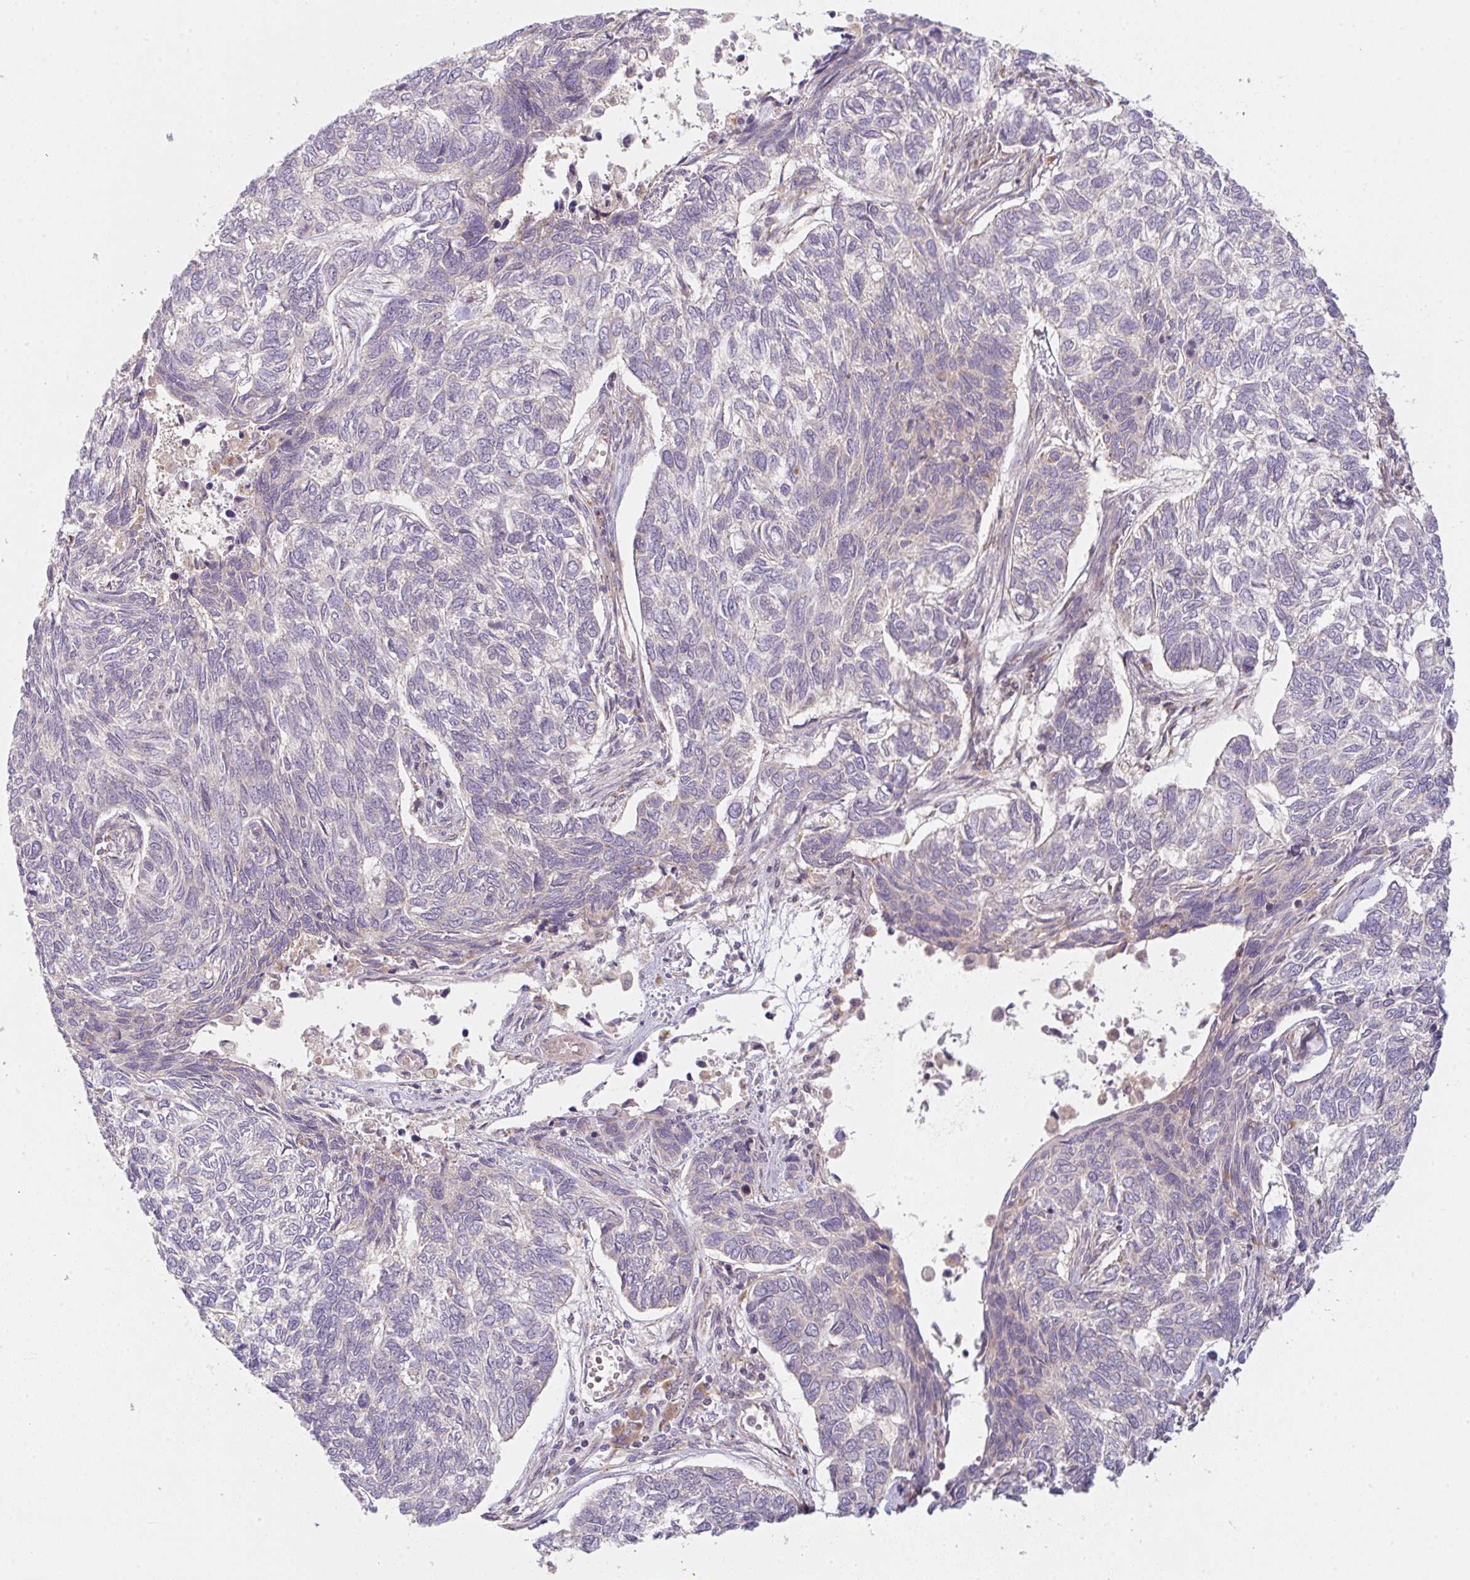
{"staining": {"intensity": "weak", "quantity": "<25%", "location": "cytoplasmic/membranous"}, "tissue": "skin cancer", "cell_type": "Tumor cells", "image_type": "cancer", "snomed": [{"axis": "morphology", "description": "Basal cell carcinoma"}, {"axis": "topography", "description": "Skin"}], "caption": "Immunohistochemical staining of human skin cancer (basal cell carcinoma) displays no significant positivity in tumor cells. (Brightfield microscopy of DAB (3,3'-diaminobenzidine) immunohistochemistry at high magnification).", "gene": "GVQW3", "patient": {"sex": "female", "age": 65}}